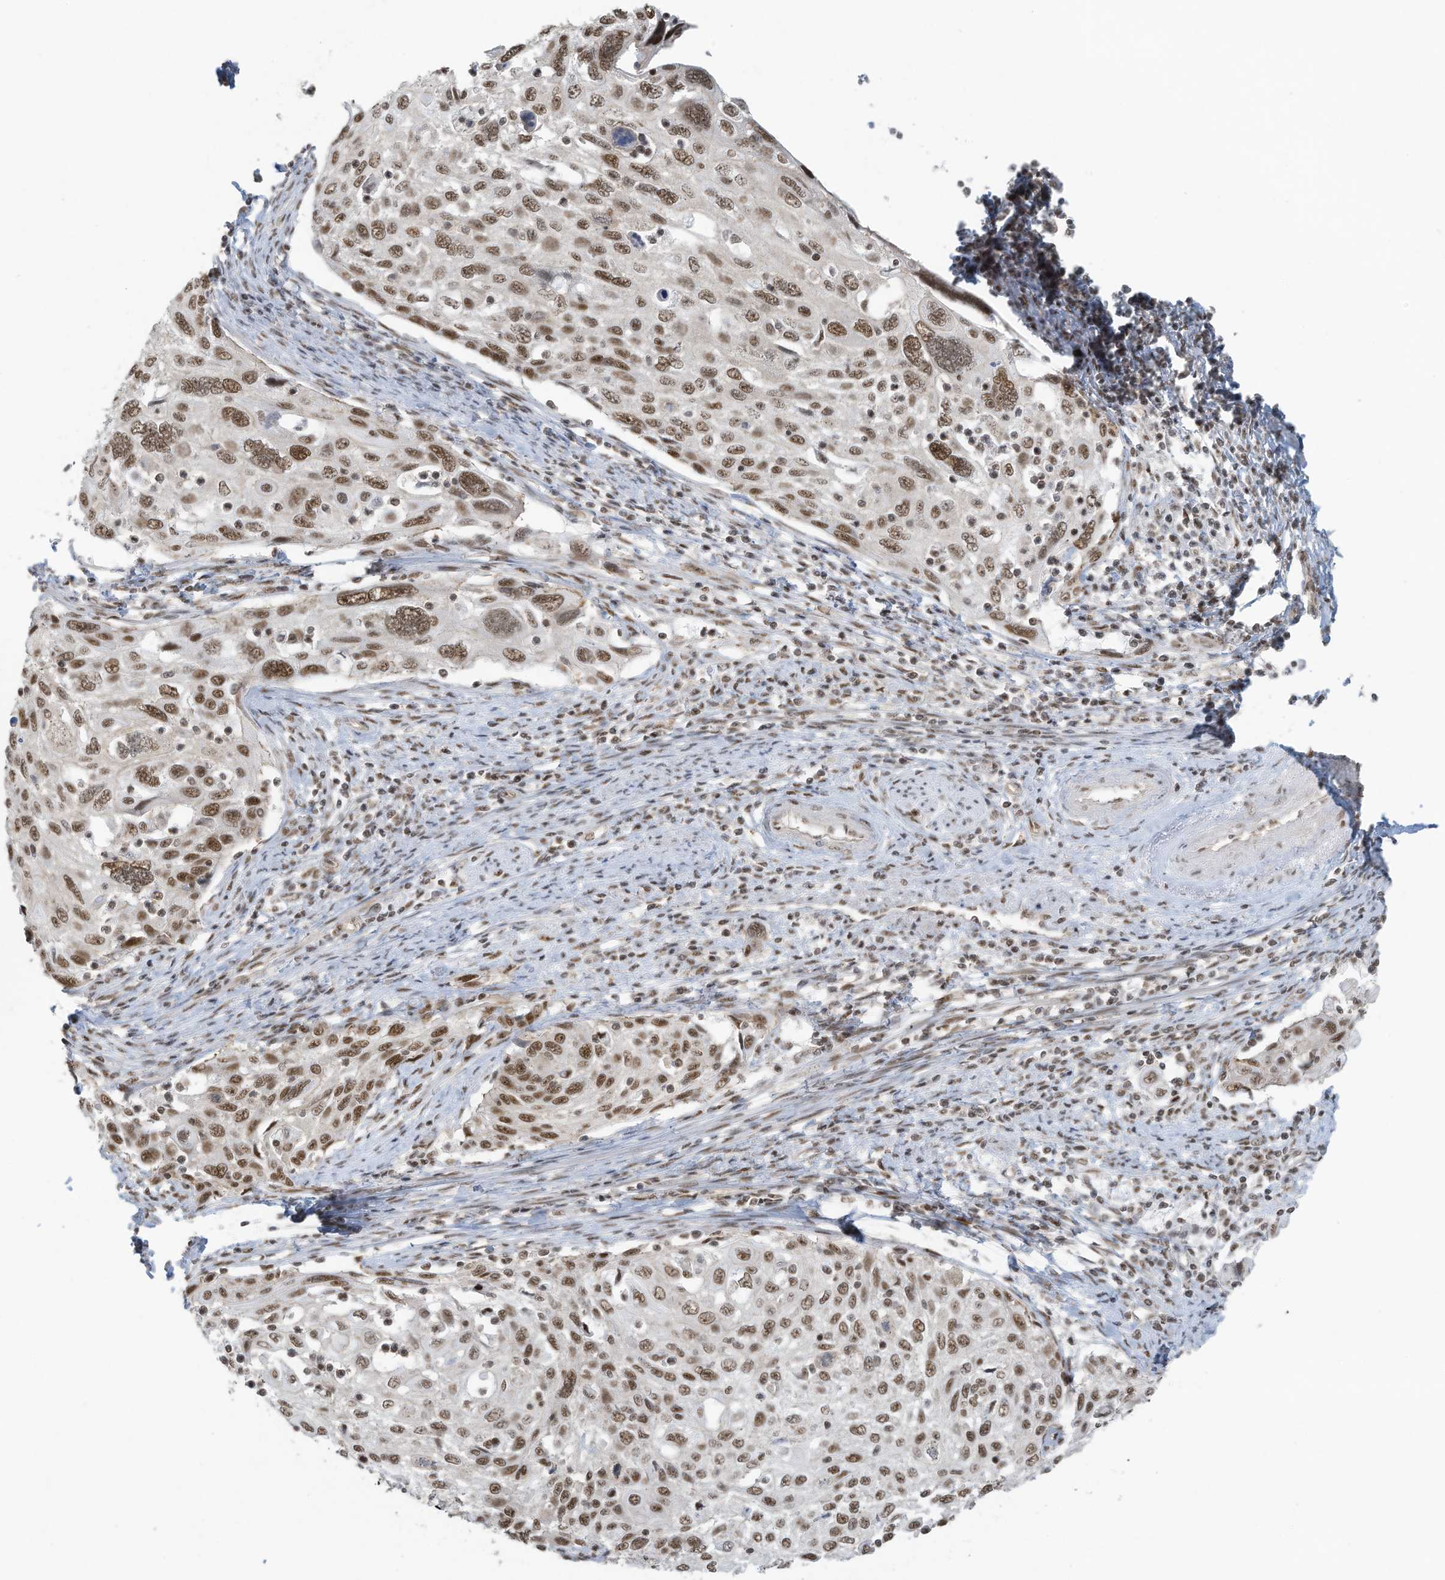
{"staining": {"intensity": "moderate", "quantity": ">75%", "location": "nuclear"}, "tissue": "cervical cancer", "cell_type": "Tumor cells", "image_type": "cancer", "snomed": [{"axis": "morphology", "description": "Squamous cell carcinoma, NOS"}, {"axis": "topography", "description": "Cervix"}], "caption": "DAB (3,3'-diaminobenzidine) immunohistochemical staining of human cervical squamous cell carcinoma shows moderate nuclear protein expression in approximately >75% of tumor cells.", "gene": "DBR1", "patient": {"sex": "female", "age": 70}}